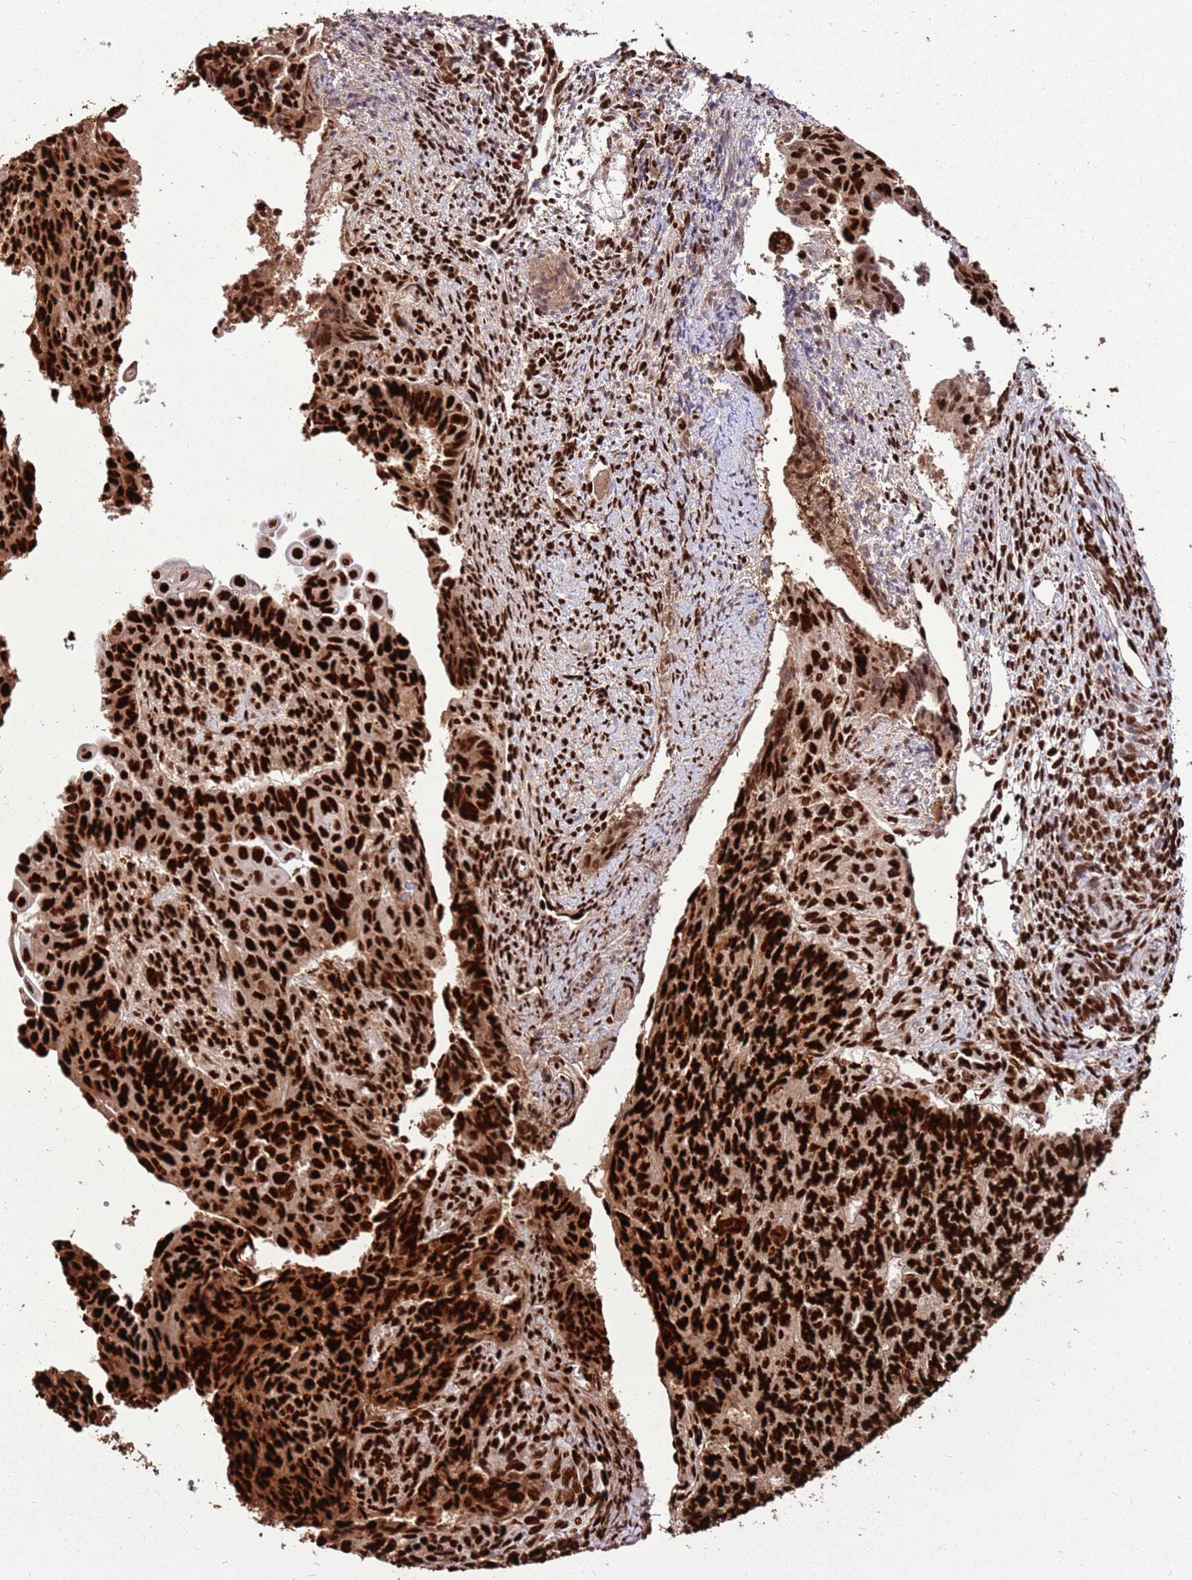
{"staining": {"intensity": "strong", "quantity": ">75%", "location": "nuclear"}, "tissue": "endometrial cancer", "cell_type": "Tumor cells", "image_type": "cancer", "snomed": [{"axis": "morphology", "description": "Adenocarcinoma, NOS"}, {"axis": "topography", "description": "Endometrium"}], "caption": "Immunohistochemistry (DAB) staining of human endometrial cancer (adenocarcinoma) exhibits strong nuclear protein staining in approximately >75% of tumor cells.", "gene": "HNRNPAB", "patient": {"sex": "female", "age": 32}}